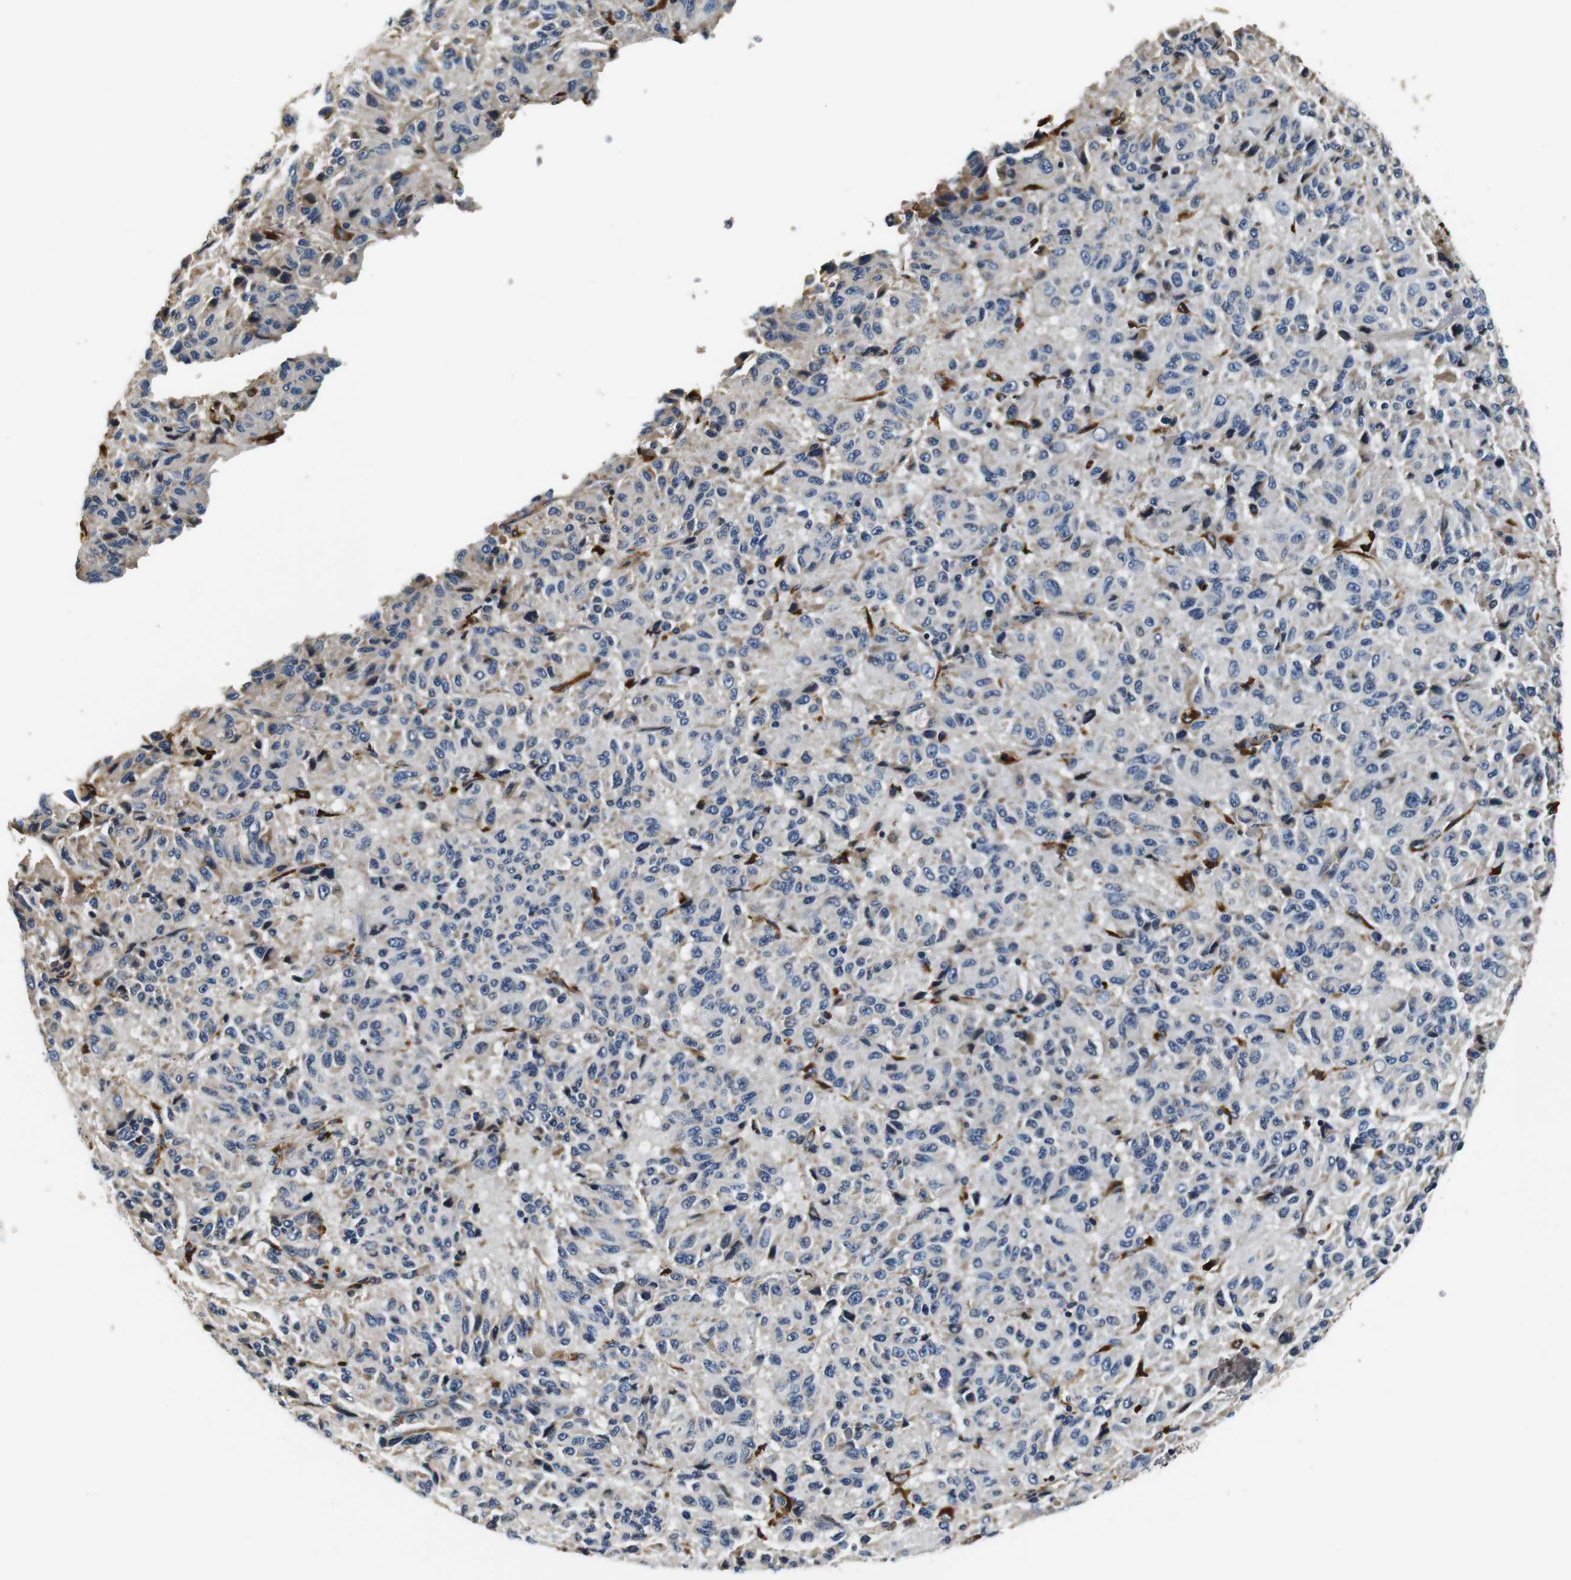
{"staining": {"intensity": "negative", "quantity": "none", "location": "none"}, "tissue": "melanoma", "cell_type": "Tumor cells", "image_type": "cancer", "snomed": [{"axis": "morphology", "description": "Malignant melanoma, Metastatic site"}, {"axis": "topography", "description": "Lung"}], "caption": "Immunohistochemistry image of neoplastic tissue: human melanoma stained with DAB reveals no significant protein expression in tumor cells.", "gene": "COL1A1", "patient": {"sex": "male", "age": 64}}